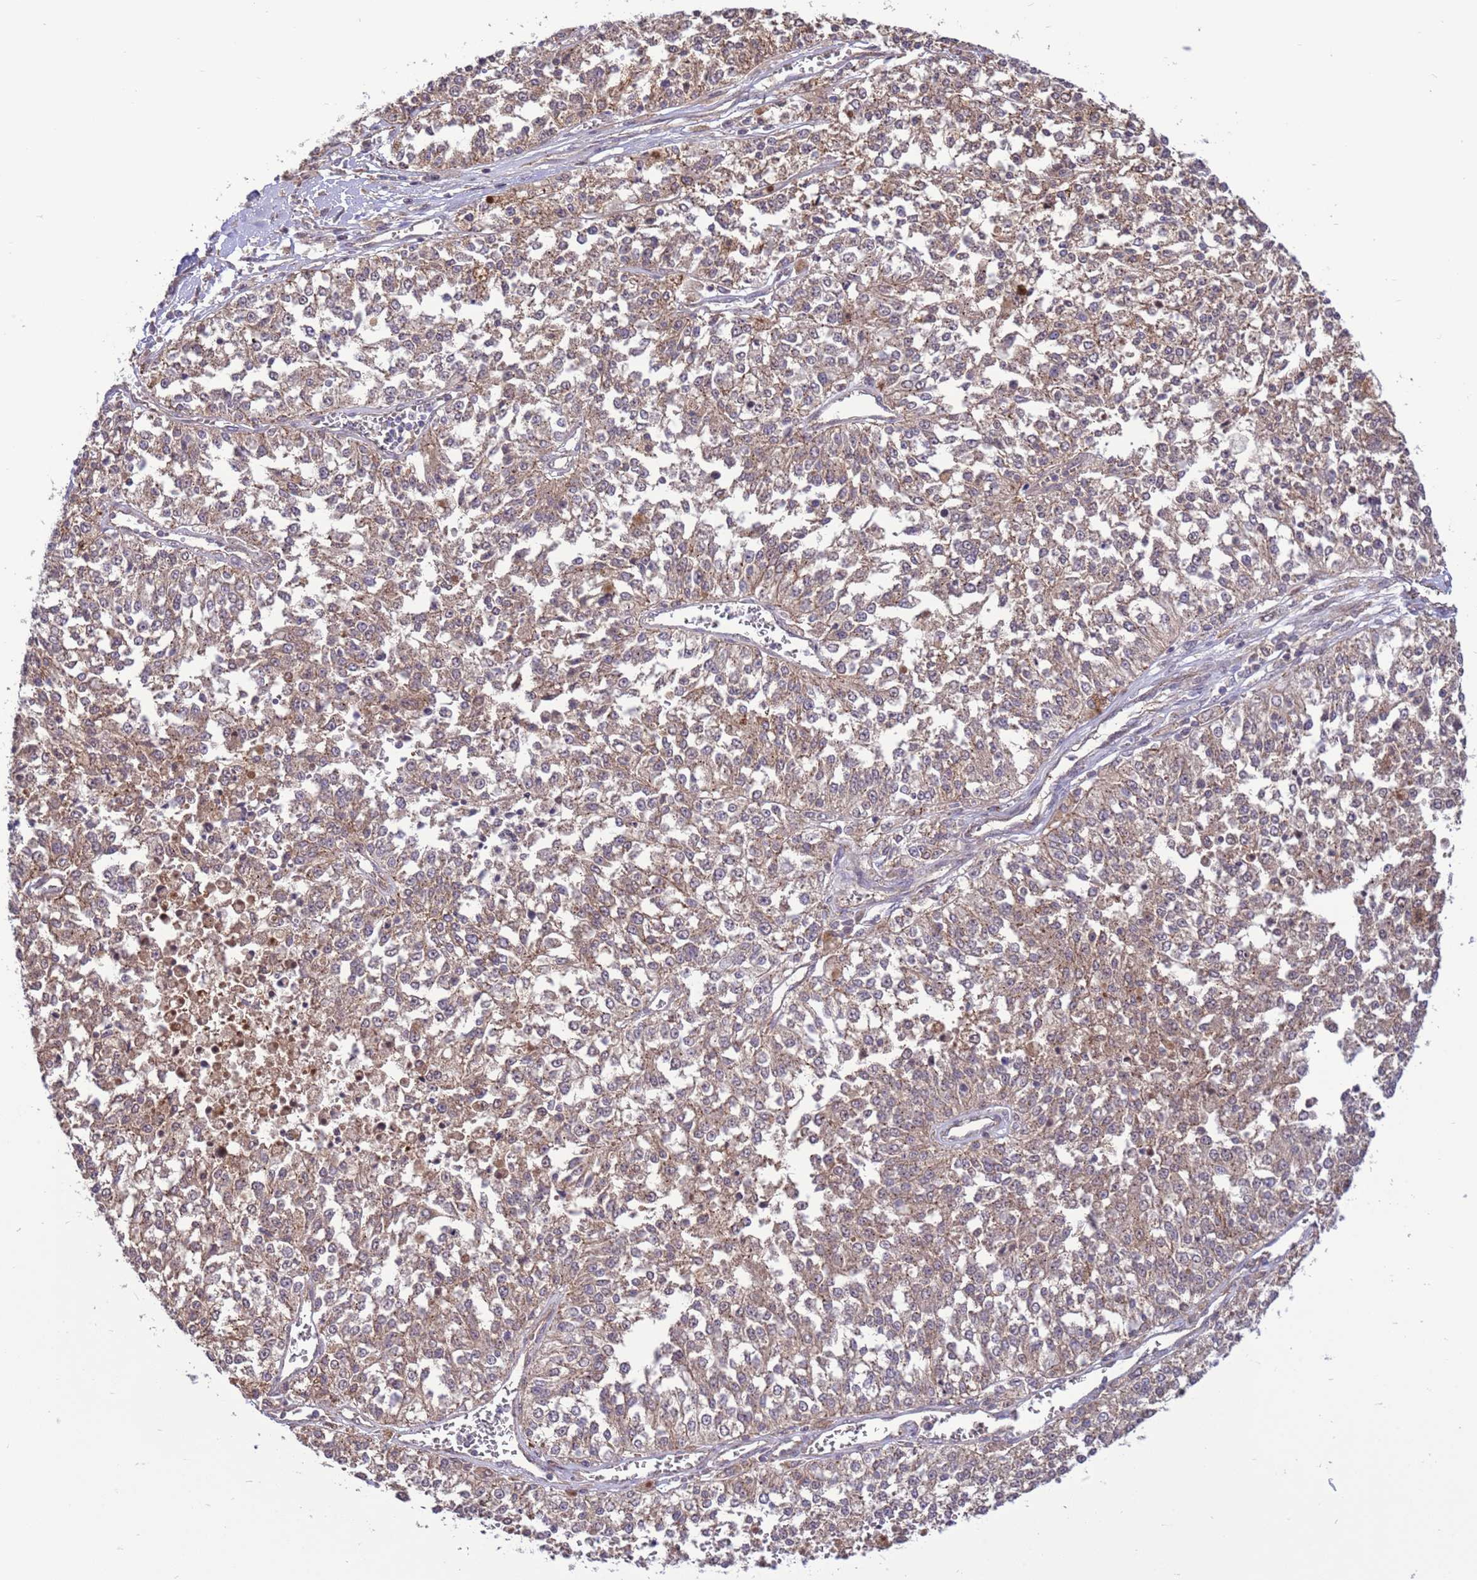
{"staining": {"intensity": "weak", "quantity": ">75%", "location": "cytoplasmic/membranous"}, "tissue": "melanoma", "cell_type": "Tumor cells", "image_type": "cancer", "snomed": [{"axis": "morphology", "description": "Malignant melanoma, NOS"}, {"axis": "topography", "description": "Skin"}], "caption": "About >75% of tumor cells in human melanoma demonstrate weak cytoplasmic/membranous protein positivity as visualized by brown immunohistochemical staining.", "gene": "GJA10", "patient": {"sex": "female", "age": 64}}